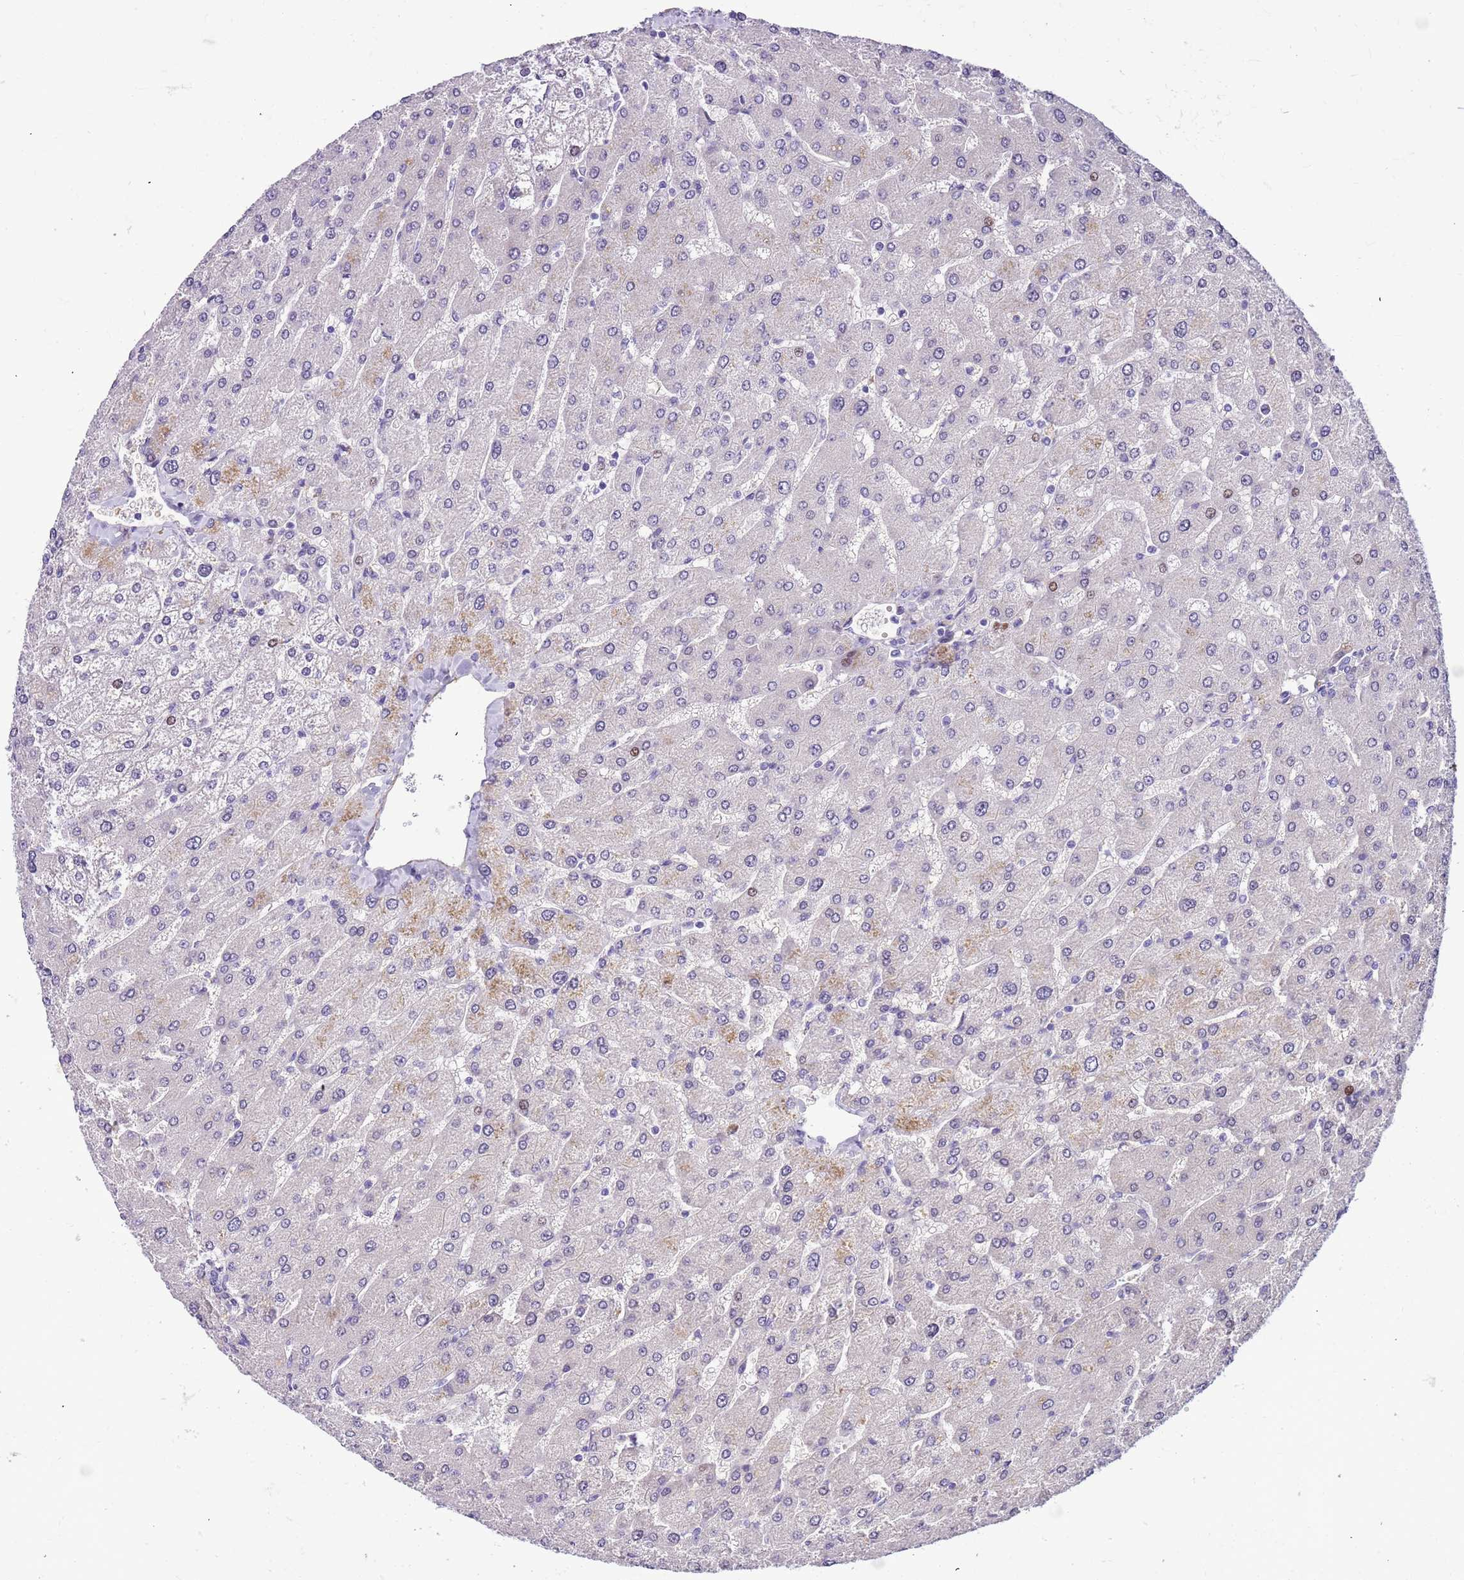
{"staining": {"intensity": "negative", "quantity": "none", "location": "none"}, "tissue": "liver", "cell_type": "Cholangiocytes", "image_type": "normal", "snomed": [{"axis": "morphology", "description": "Normal tissue, NOS"}, {"axis": "topography", "description": "Liver"}], "caption": "A histopathology image of liver stained for a protein shows no brown staining in cholangiocytes. The staining was performed using DAB to visualize the protein expression in brown, while the nuclei were stained in blue with hematoxylin (Magnification: 20x).", "gene": "PLEKHH1", "patient": {"sex": "male", "age": 55}}